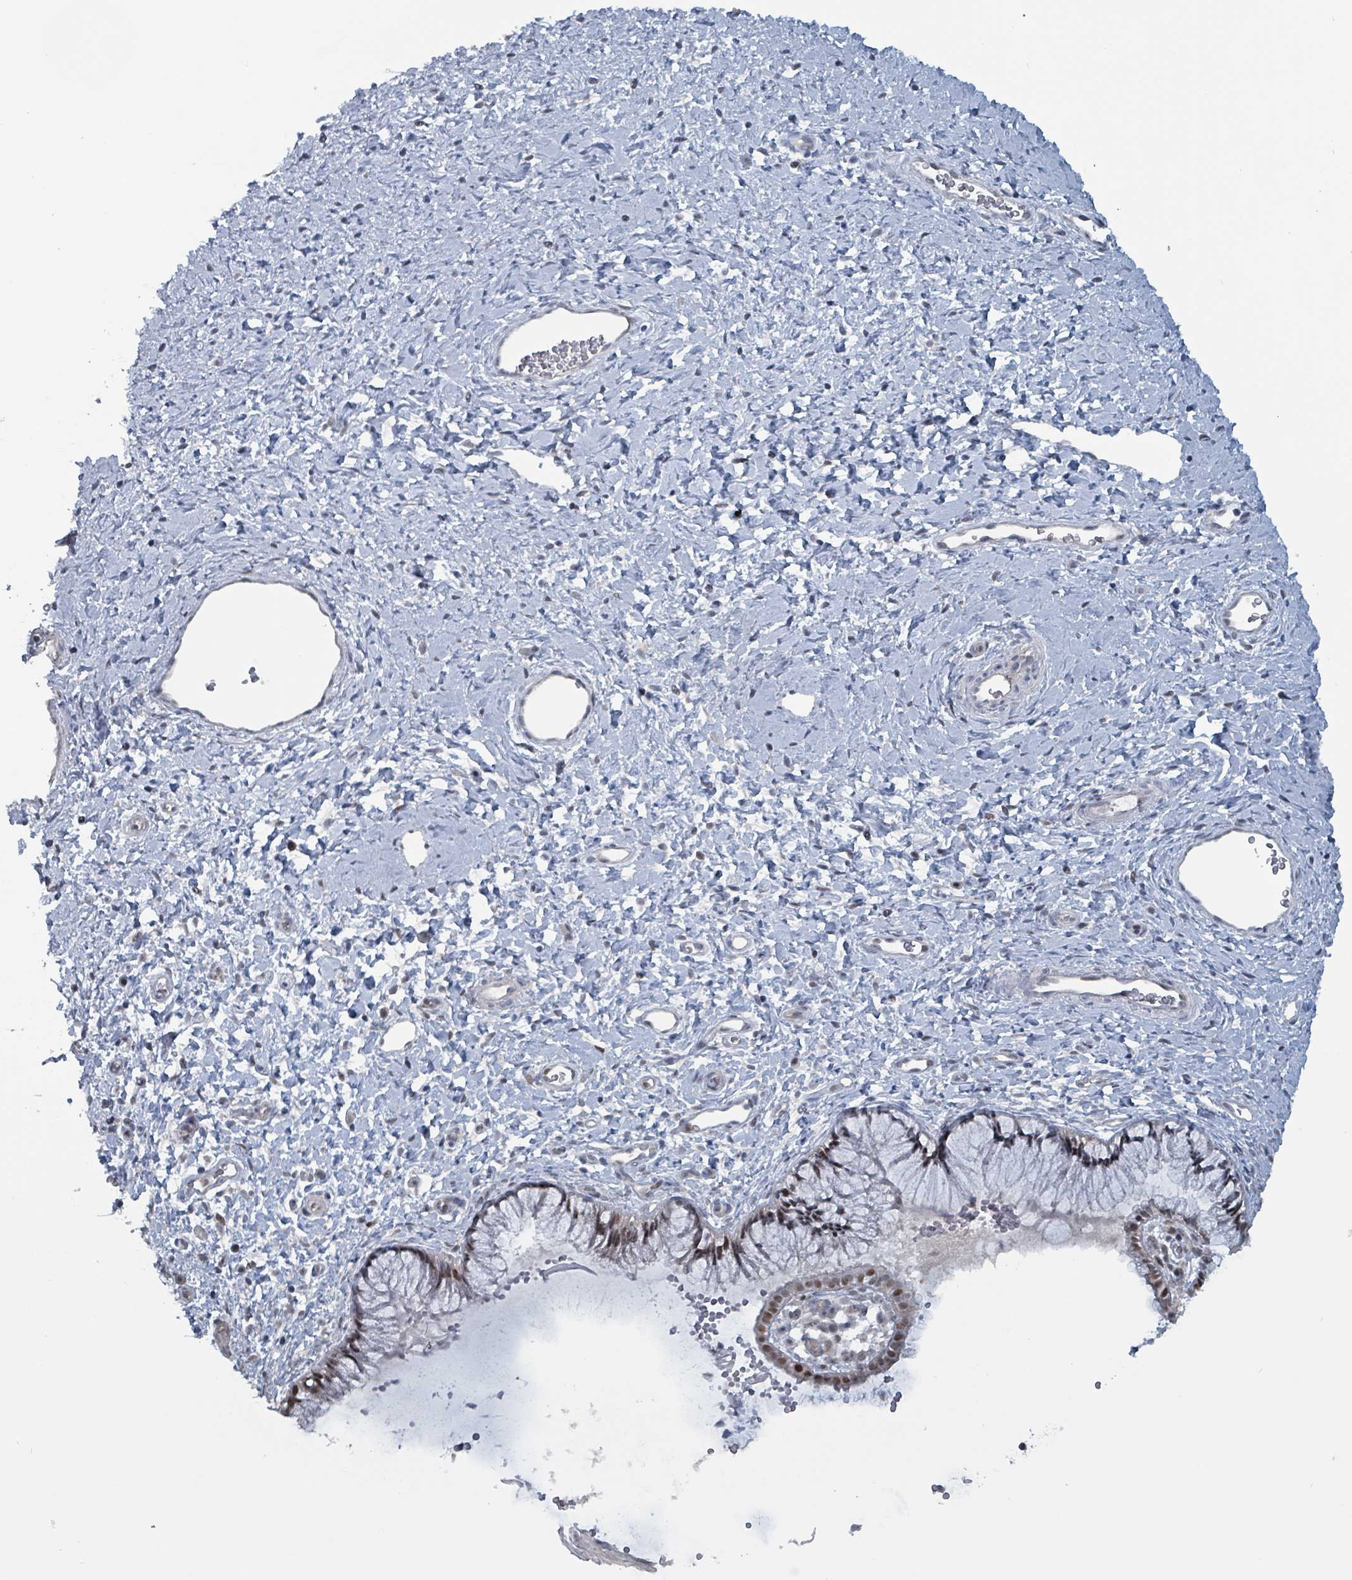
{"staining": {"intensity": "moderate", "quantity": "25%-75%", "location": "nuclear"}, "tissue": "cervix", "cell_type": "Glandular cells", "image_type": "normal", "snomed": [{"axis": "morphology", "description": "Normal tissue, NOS"}, {"axis": "topography", "description": "Cervix"}], "caption": "There is medium levels of moderate nuclear positivity in glandular cells of benign cervix, as demonstrated by immunohistochemical staining (brown color).", "gene": "BIVM", "patient": {"sex": "female", "age": 36}}